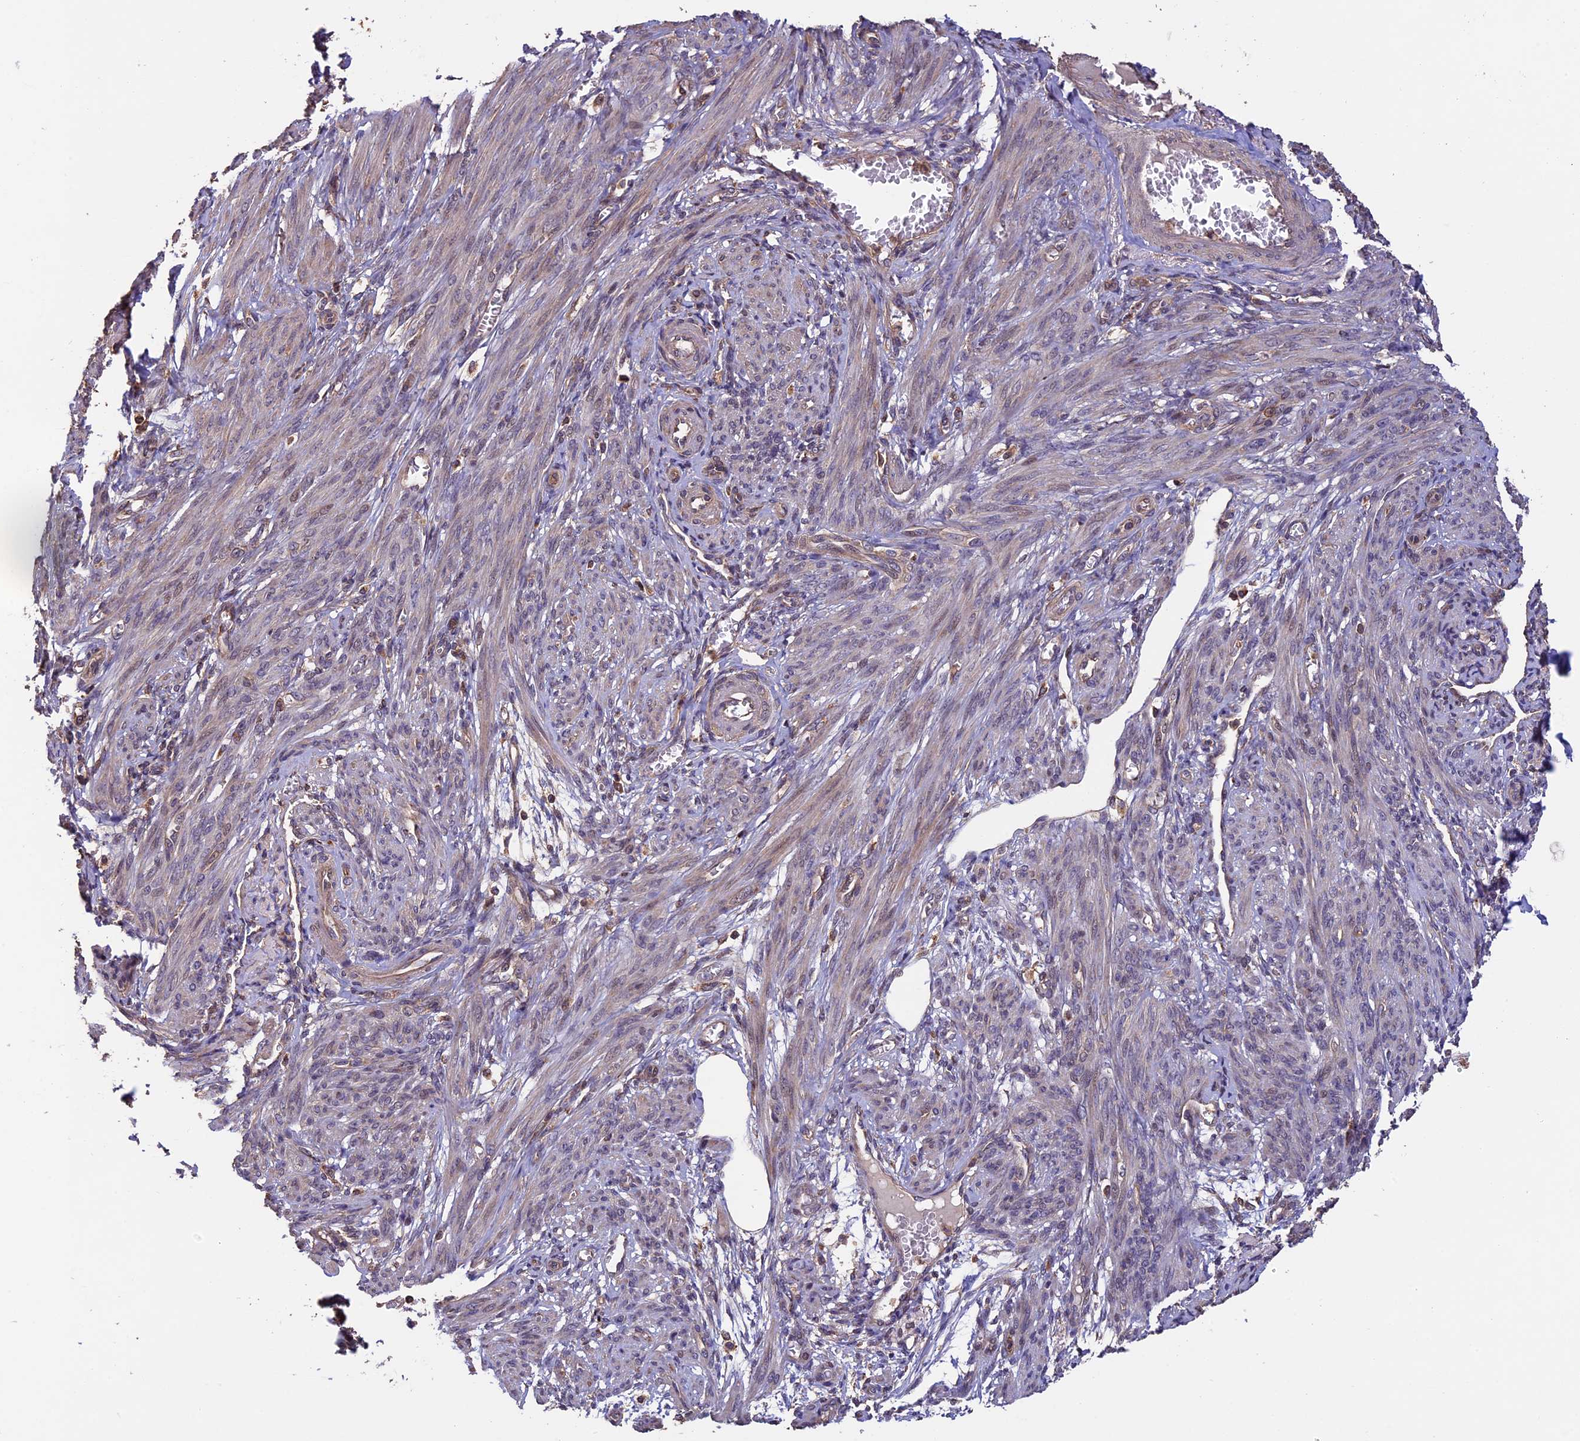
{"staining": {"intensity": "weak", "quantity": "<25%", "location": "cytoplasmic/membranous"}, "tissue": "smooth muscle", "cell_type": "Smooth muscle cells", "image_type": "normal", "snomed": [{"axis": "morphology", "description": "Normal tissue, NOS"}, {"axis": "topography", "description": "Smooth muscle"}], "caption": "Benign smooth muscle was stained to show a protein in brown. There is no significant positivity in smooth muscle cells. The staining is performed using DAB (3,3'-diaminobenzidine) brown chromogen with nuclei counter-stained in using hematoxylin.", "gene": "PKD2L2", "patient": {"sex": "female", "age": 39}}